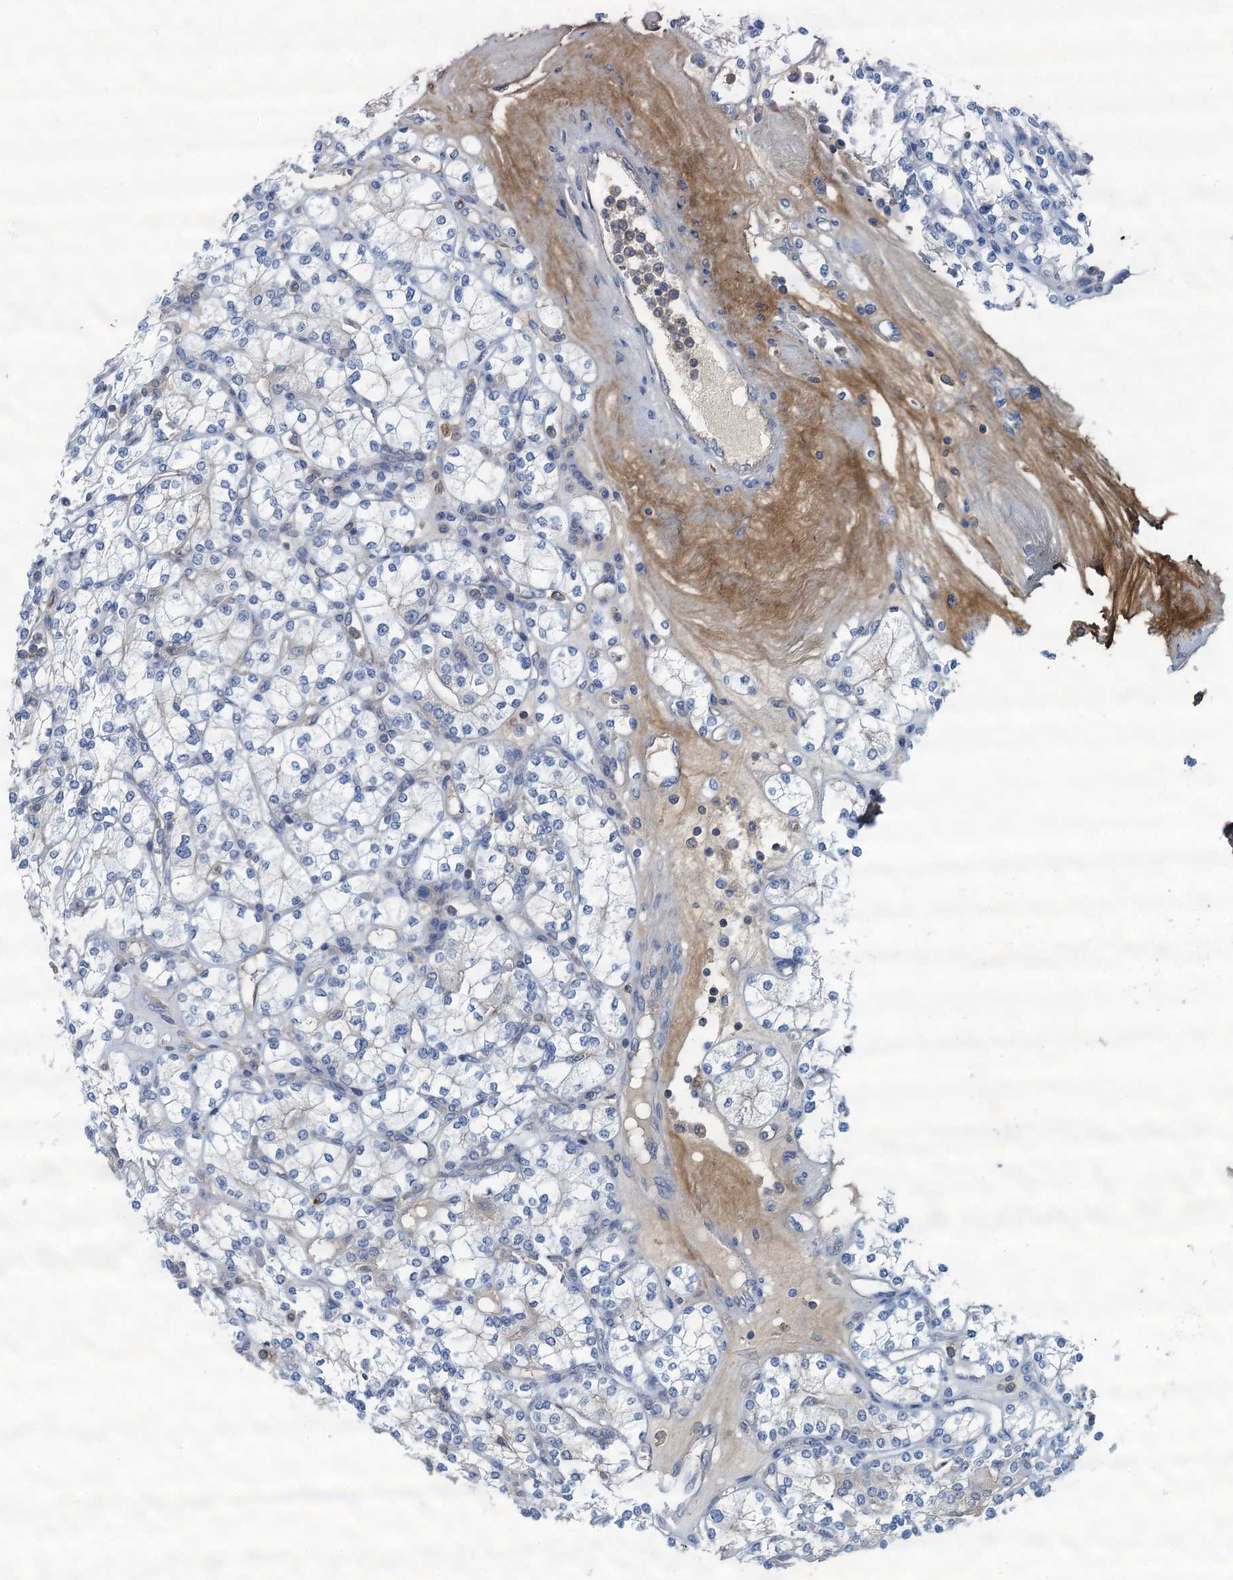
{"staining": {"intensity": "negative", "quantity": "none", "location": "none"}, "tissue": "renal cancer", "cell_type": "Tumor cells", "image_type": "cancer", "snomed": [{"axis": "morphology", "description": "Adenocarcinoma, NOS"}, {"axis": "topography", "description": "Kidney"}], "caption": "The image shows no staining of tumor cells in adenocarcinoma (renal).", "gene": "THAP10", "patient": {"sex": "male", "age": 77}}